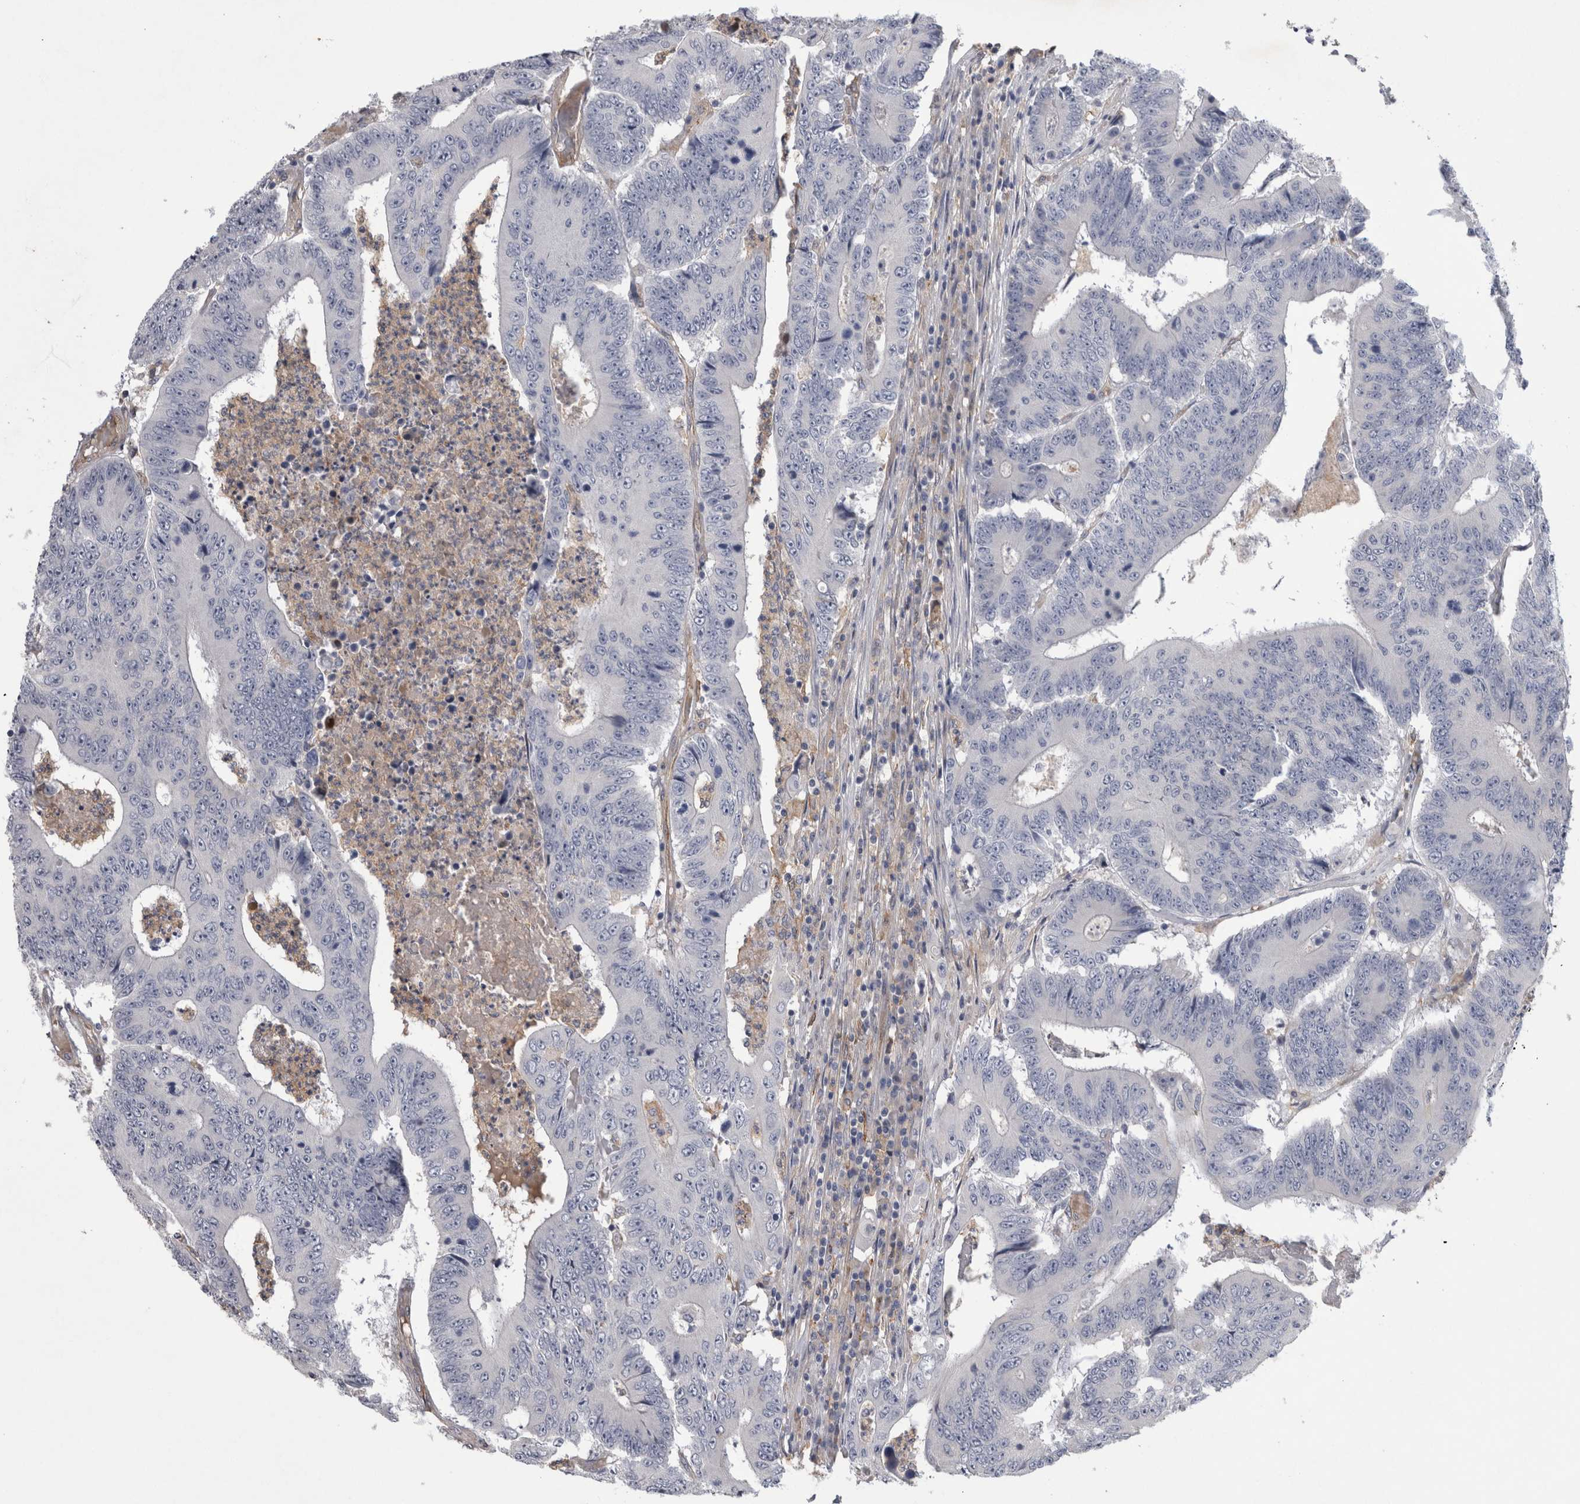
{"staining": {"intensity": "negative", "quantity": "none", "location": "none"}, "tissue": "colorectal cancer", "cell_type": "Tumor cells", "image_type": "cancer", "snomed": [{"axis": "morphology", "description": "Adenocarcinoma, NOS"}, {"axis": "topography", "description": "Colon"}], "caption": "A photomicrograph of colorectal cancer stained for a protein displays no brown staining in tumor cells.", "gene": "ANKFY1", "patient": {"sex": "male", "age": 83}}